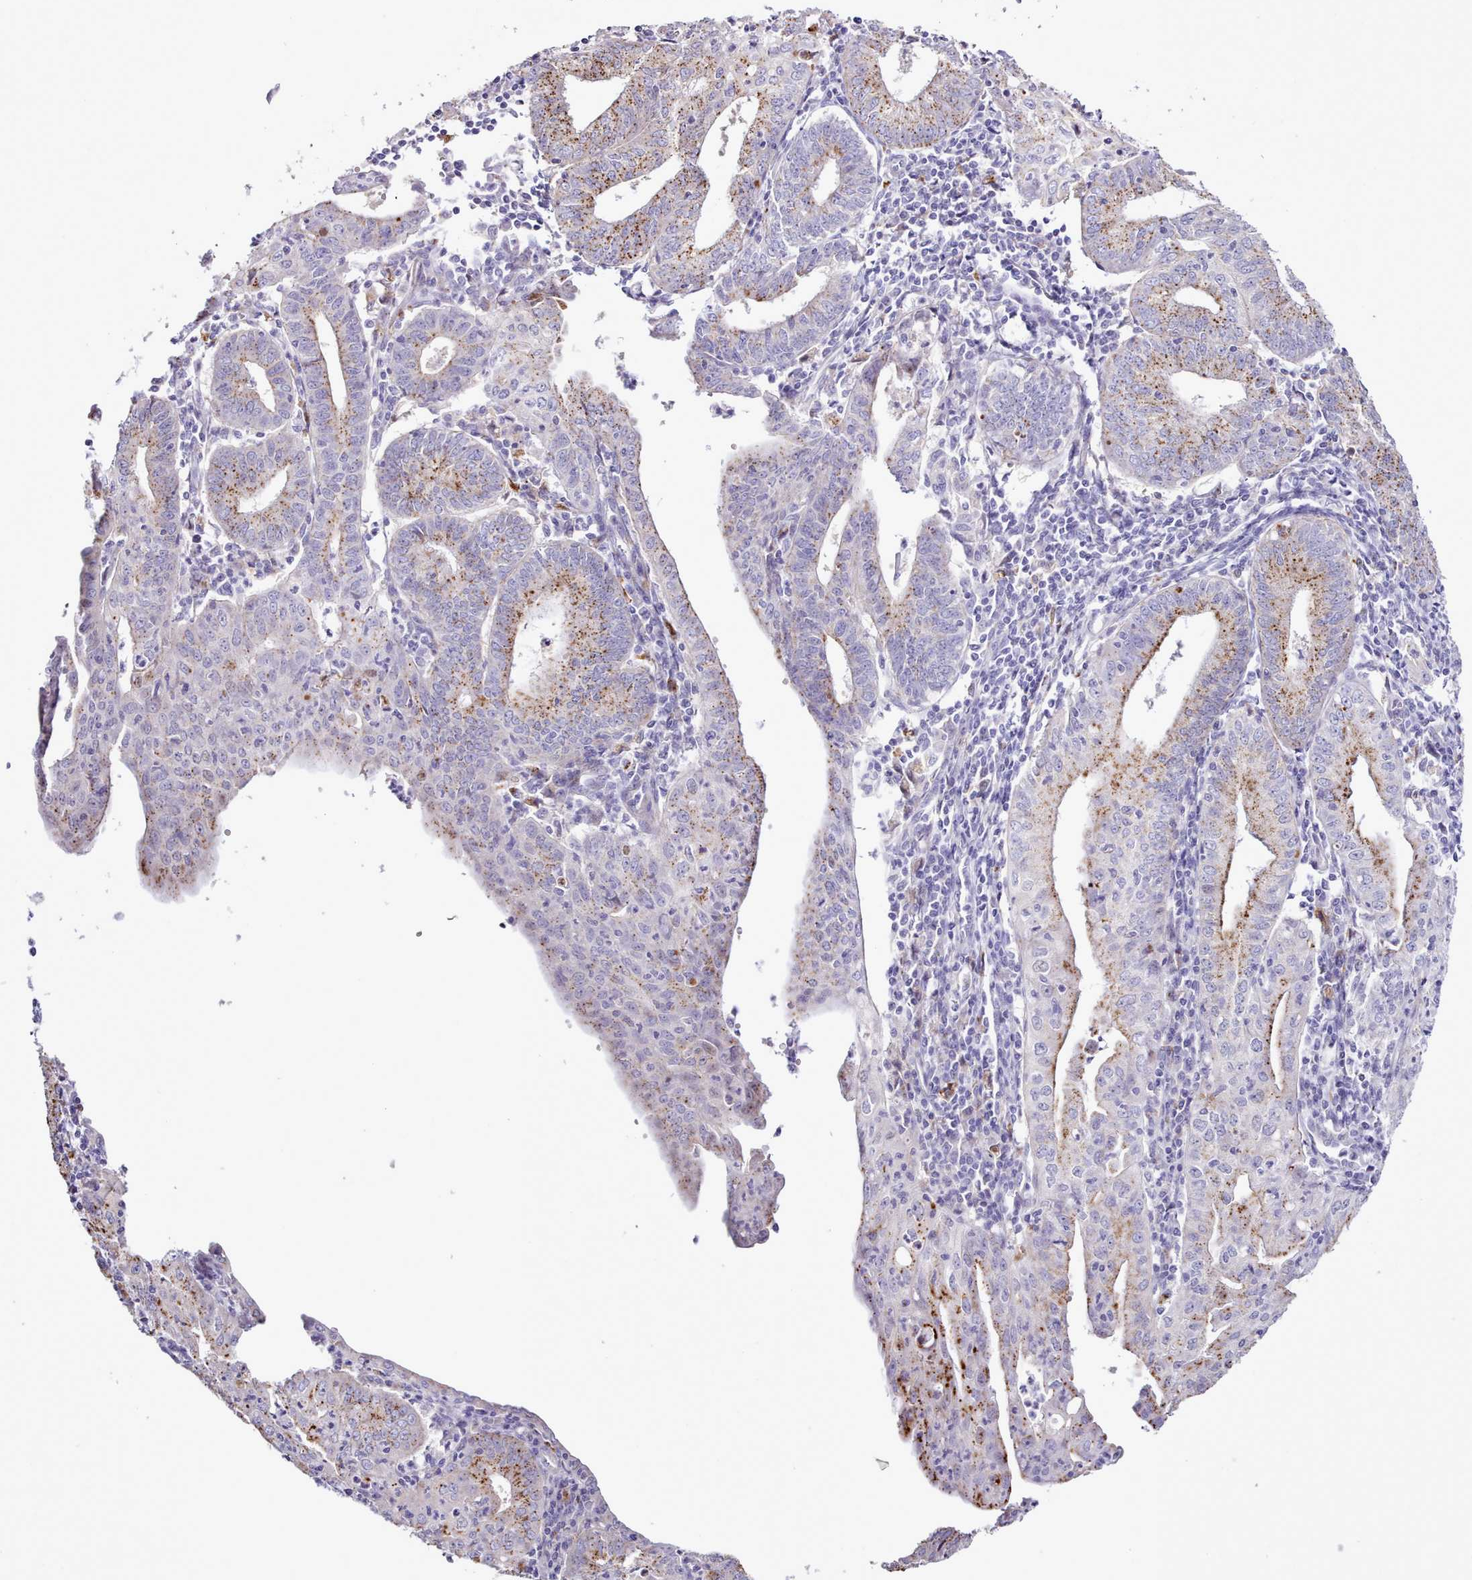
{"staining": {"intensity": "moderate", "quantity": ">75%", "location": "cytoplasmic/membranous"}, "tissue": "endometrial cancer", "cell_type": "Tumor cells", "image_type": "cancer", "snomed": [{"axis": "morphology", "description": "Adenocarcinoma, NOS"}, {"axis": "topography", "description": "Endometrium"}], "caption": "Tumor cells show medium levels of moderate cytoplasmic/membranous expression in about >75% of cells in human endometrial adenocarcinoma. Immunohistochemistry stains the protein in brown and the nuclei are stained blue.", "gene": "SRD5A1", "patient": {"sex": "female", "age": 60}}